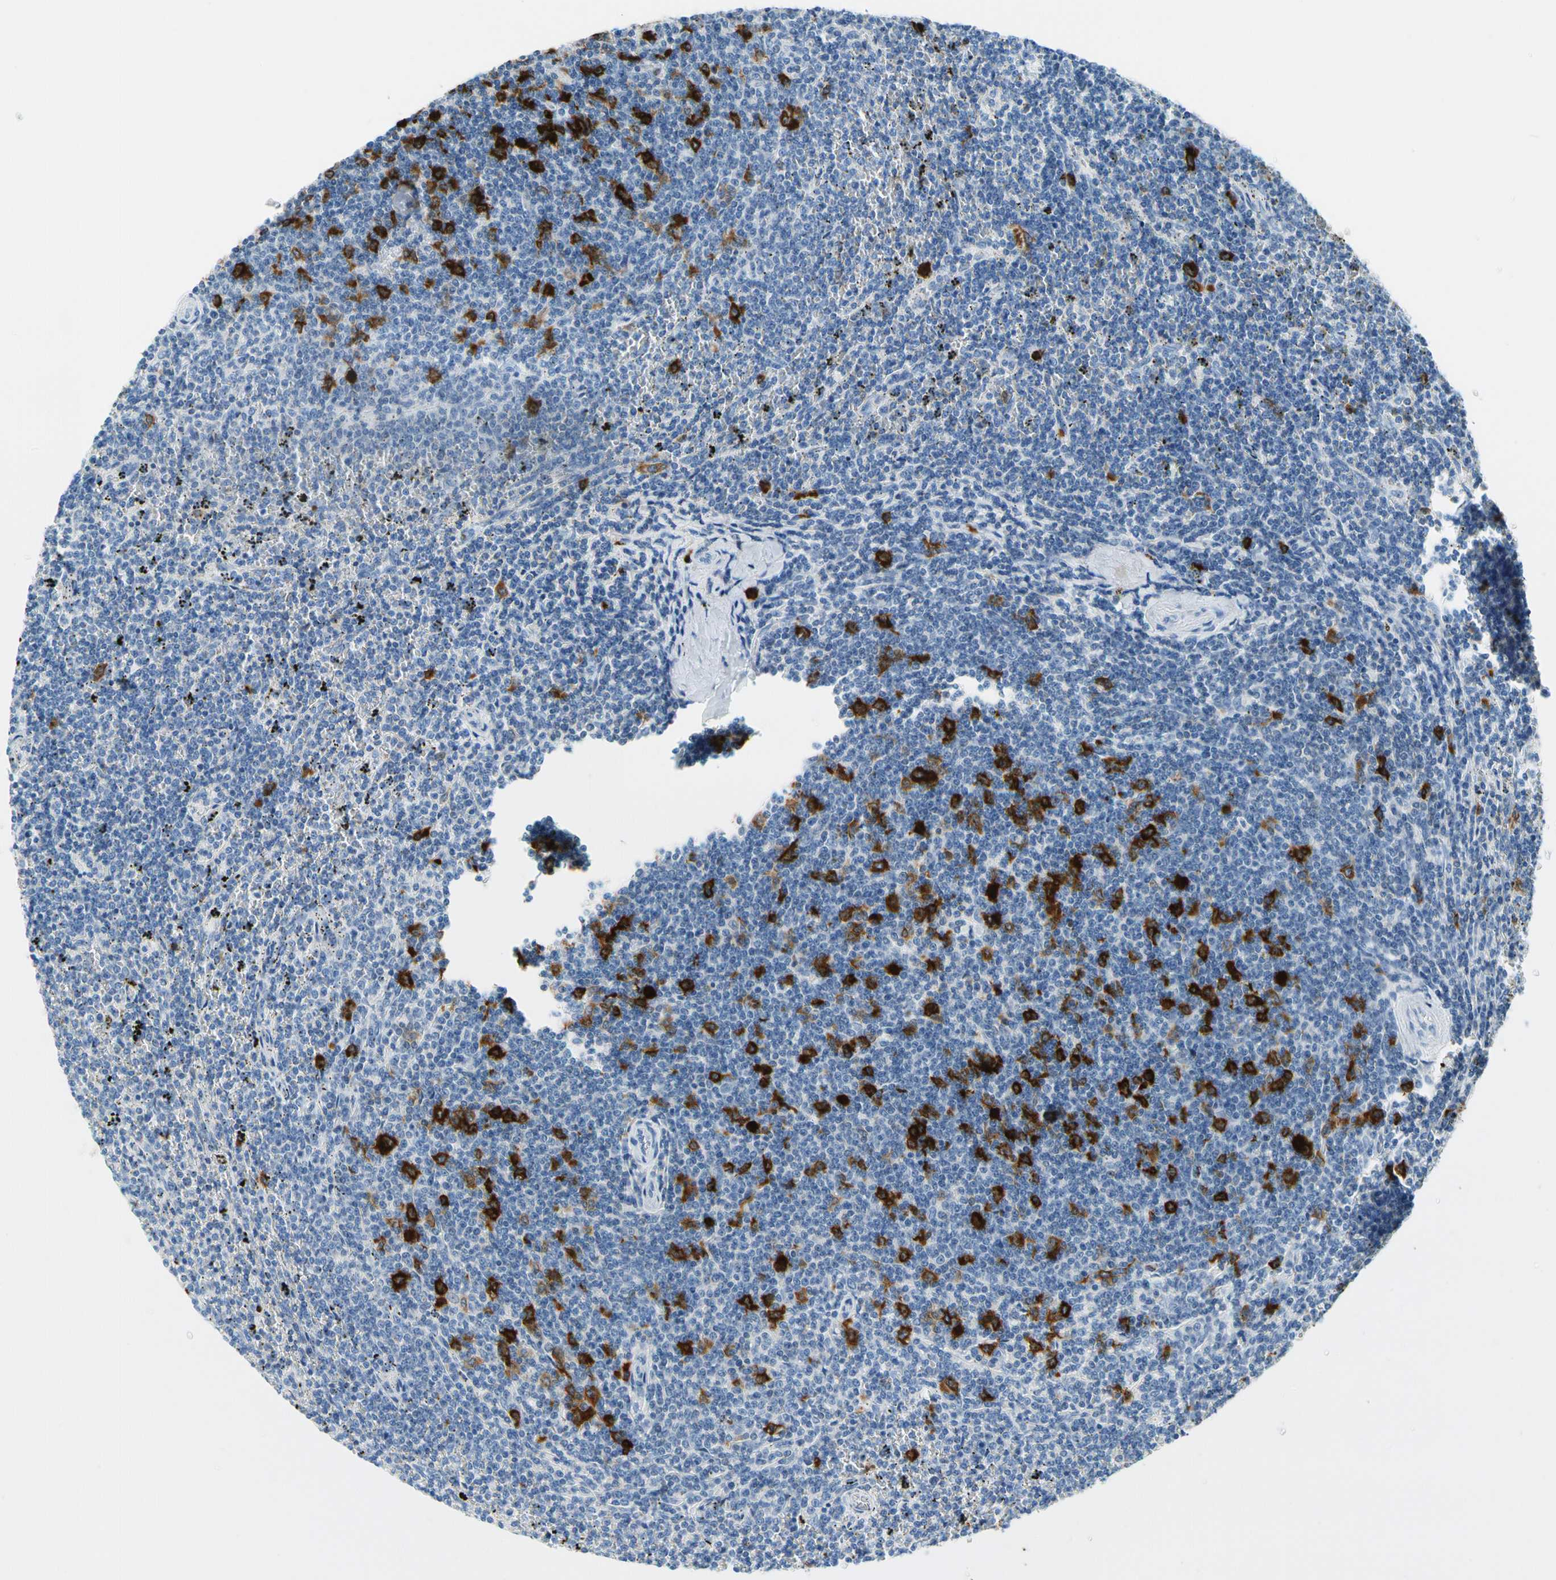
{"staining": {"intensity": "strong", "quantity": "<25%", "location": "cytoplasmic/membranous"}, "tissue": "lymphoma", "cell_type": "Tumor cells", "image_type": "cancer", "snomed": [{"axis": "morphology", "description": "Malignant lymphoma, non-Hodgkin's type, Low grade"}, {"axis": "topography", "description": "Spleen"}], "caption": "There is medium levels of strong cytoplasmic/membranous expression in tumor cells of low-grade malignant lymphoma, non-Hodgkin's type, as demonstrated by immunohistochemical staining (brown color).", "gene": "TACC3", "patient": {"sex": "female", "age": 50}}